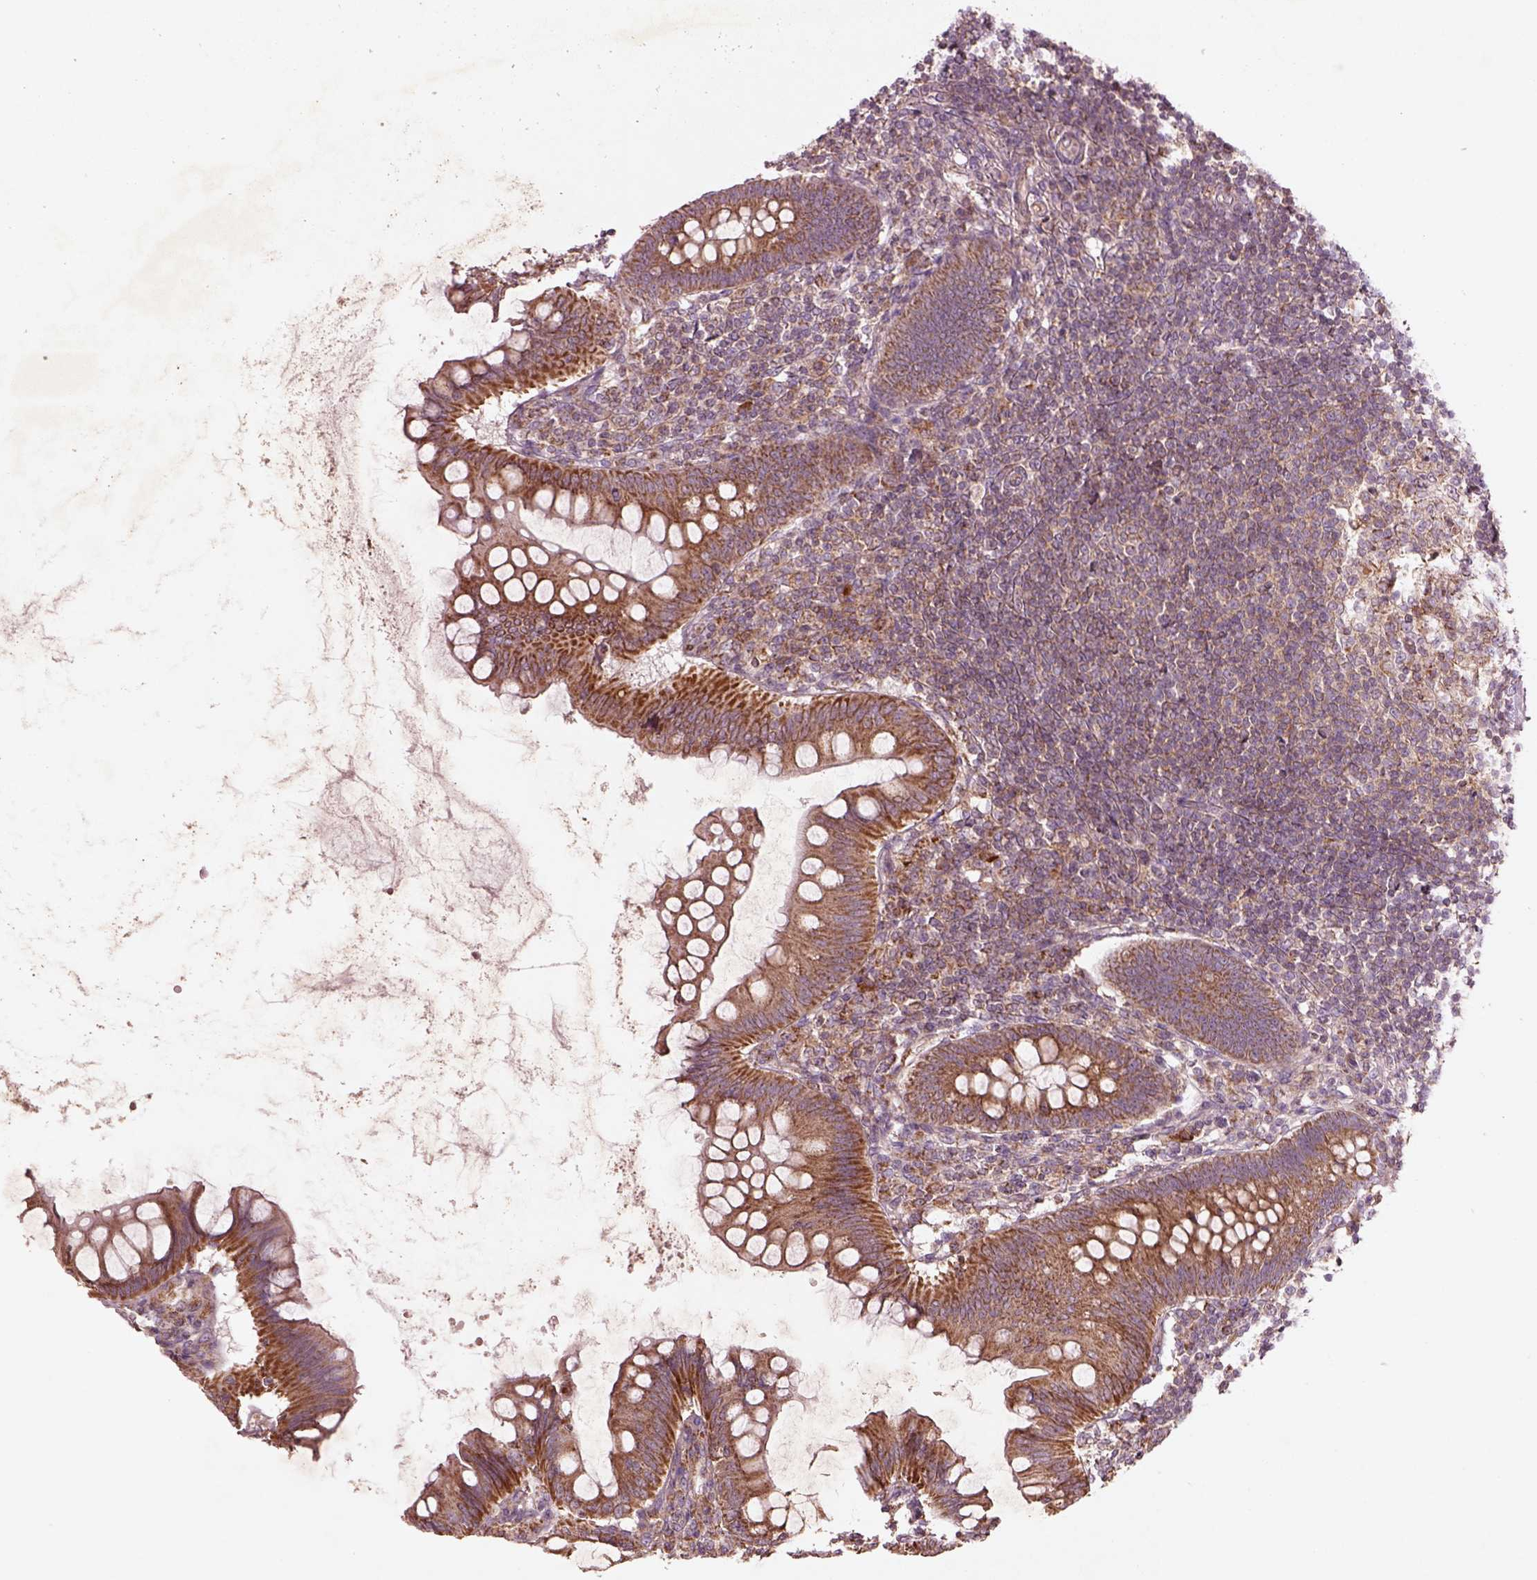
{"staining": {"intensity": "moderate", "quantity": ">75%", "location": "cytoplasmic/membranous"}, "tissue": "appendix", "cell_type": "Glandular cells", "image_type": "normal", "snomed": [{"axis": "morphology", "description": "Normal tissue, NOS"}, {"axis": "topography", "description": "Appendix"}], "caption": "Immunohistochemical staining of benign human appendix reveals moderate cytoplasmic/membranous protein expression in about >75% of glandular cells. (Brightfield microscopy of DAB IHC at high magnification).", "gene": "SLC25A31", "patient": {"sex": "female", "age": 57}}